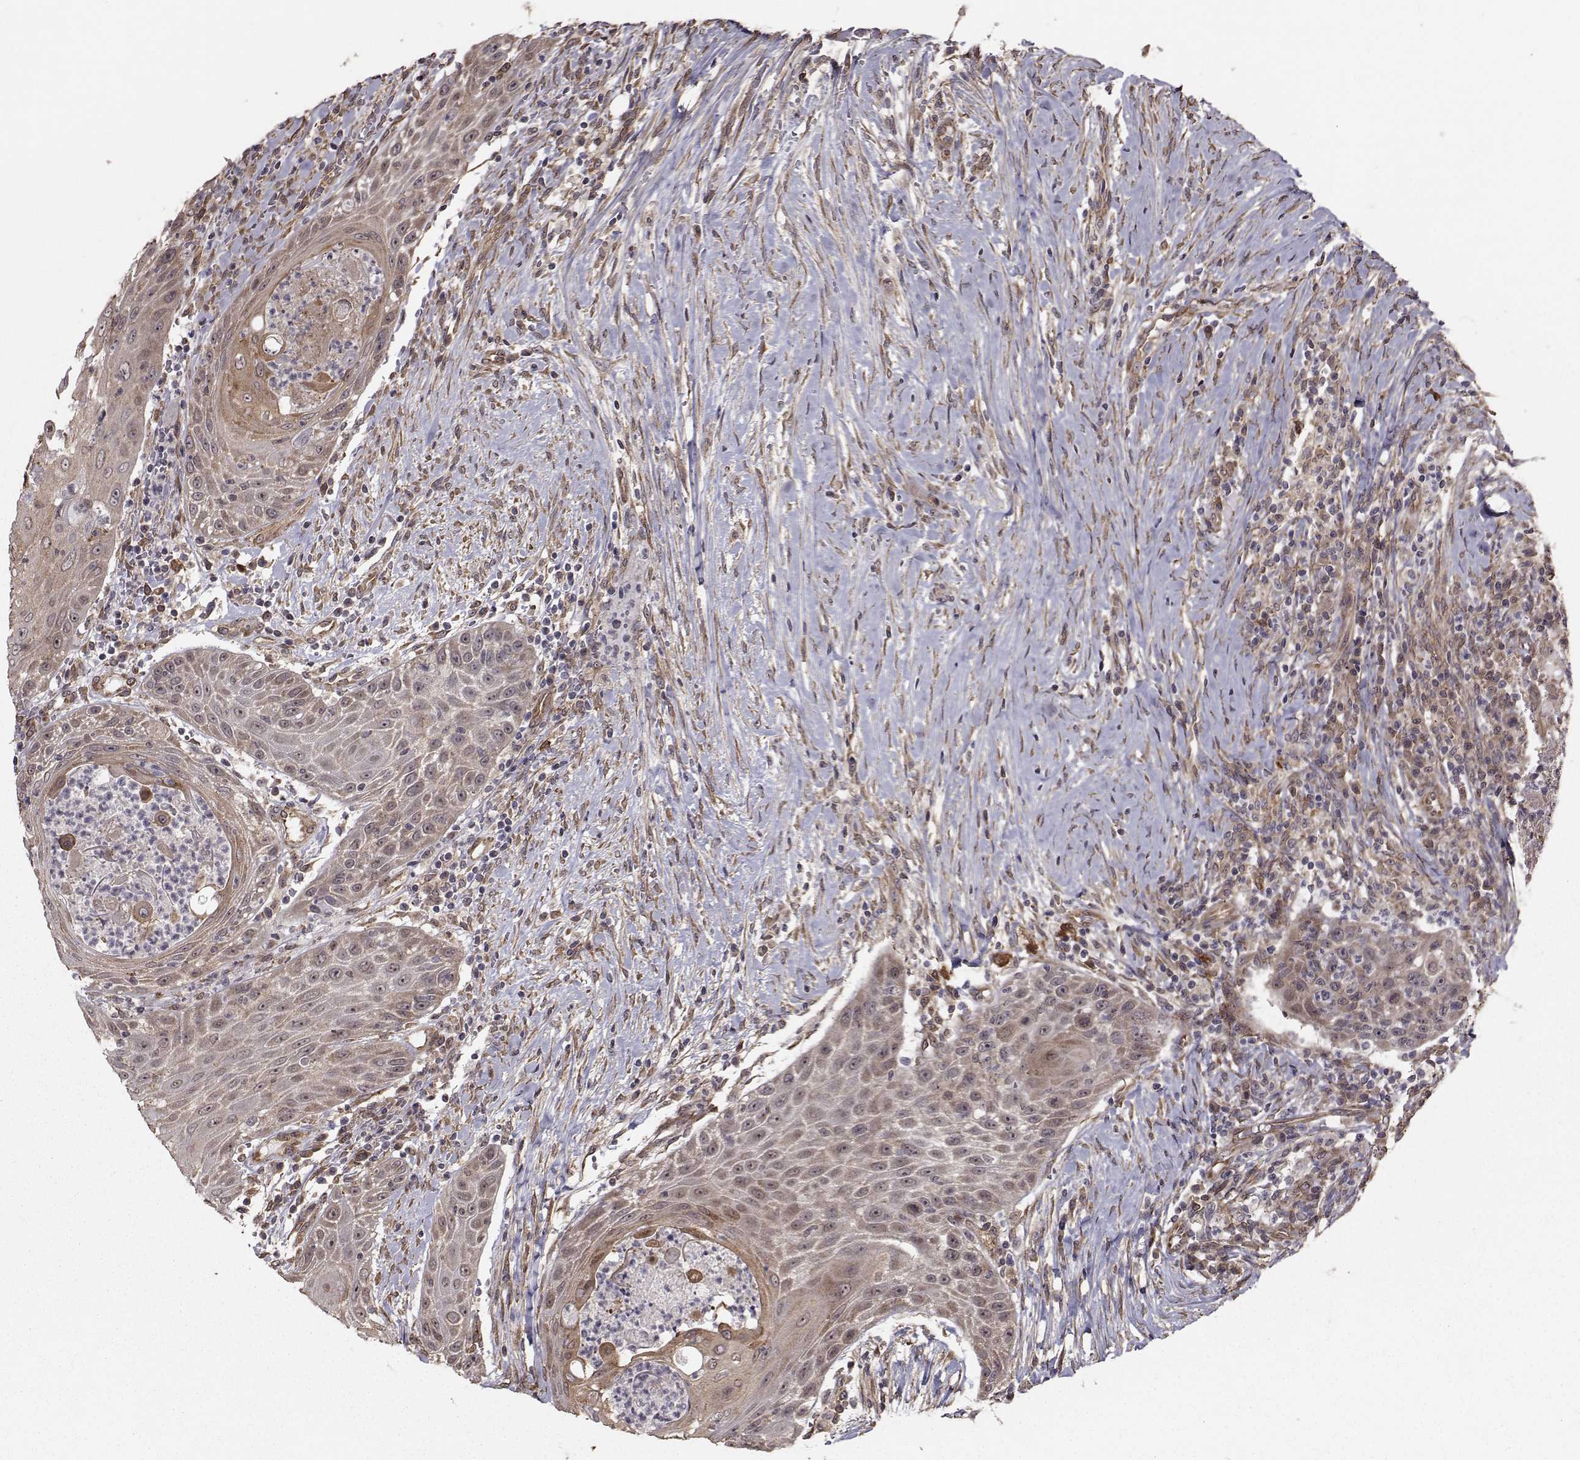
{"staining": {"intensity": "weak", "quantity": ">75%", "location": "cytoplasmic/membranous"}, "tissue": "head and neck cancer", "cell_type": "Tumor cells", "image_type": "cancer", "snomed": [{"axis": "morphology", "description": "Squamous cell carcinoma, NOS"}, {"axis": "topography", "description": "Head-Neck"}], "caption": "Head and neck cancer was stained to show a protein in brown. There is low levels of weak cytoplasmic/membranous positivity in approximately >75% of tumor cells. (DAB IHC, brown staining for protein, blue staining for nuclei).", "gene": "TRIP10", "patient": {"sex": "male", "age": 69}}